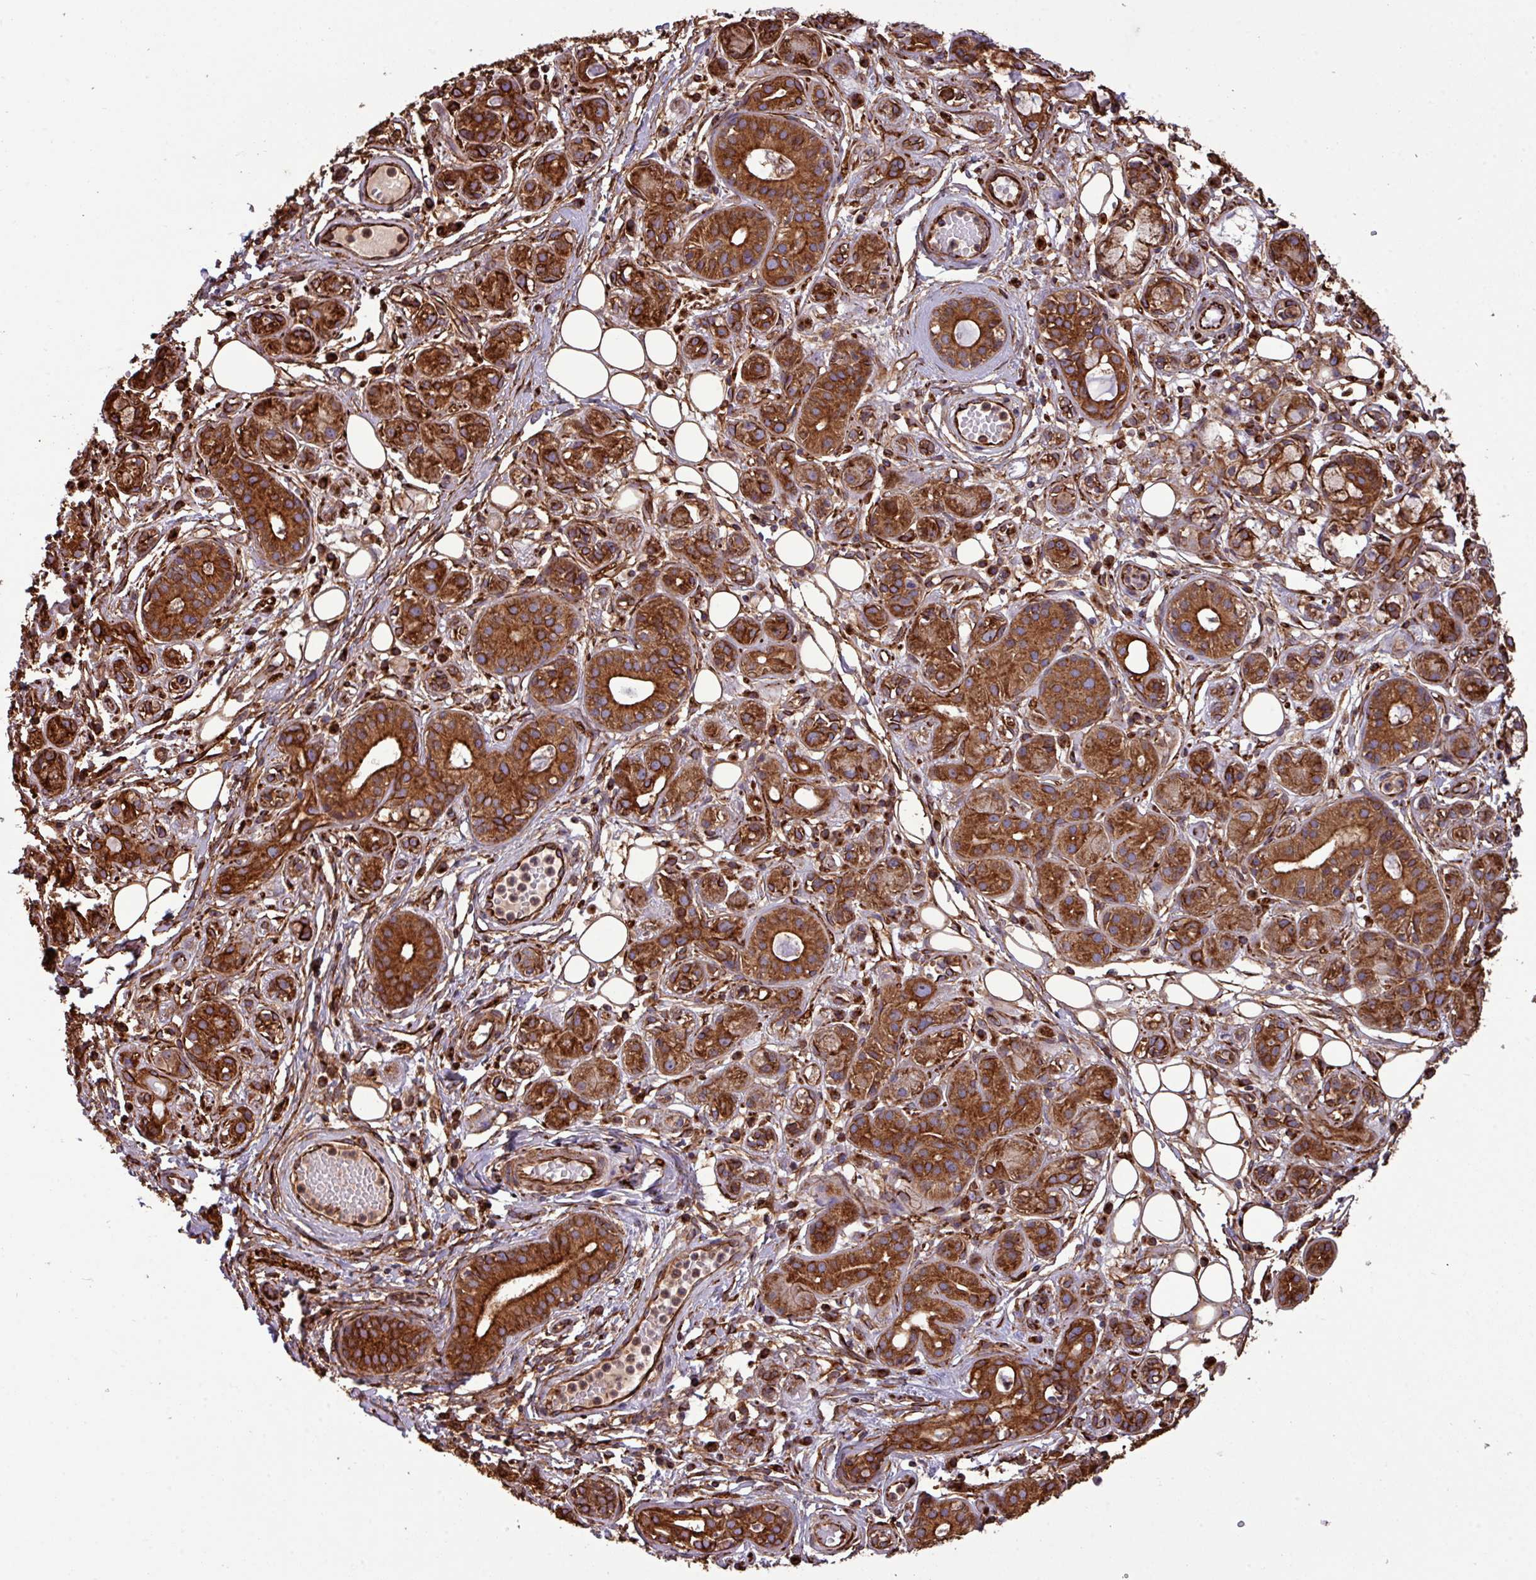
{"staining": {"intensity": "strong", "quantity": ">75%", "location": "cytoplasmic/membranous"}, "tissue": "salivary gland", "cell_type": "Glandular cells", "image_type": "normal", "snomed": [{"axis": "morphology", "description": "Normal tissue, NOS"}, {"axis": "topography", "description": "Salivary gland"}], "caption": "Immunohistochemistry image of normal salivary gland: salivary gland stained using immunohistochemistry (IHC) reveals high levels of strong protein expression localized specifically in the cytoplasmic/membranous of glandular cells, appearing as a cytoplasmic/membranous brown color.", "gene": "ZNF300", "patient": {"sex": "male", "age": 54}}